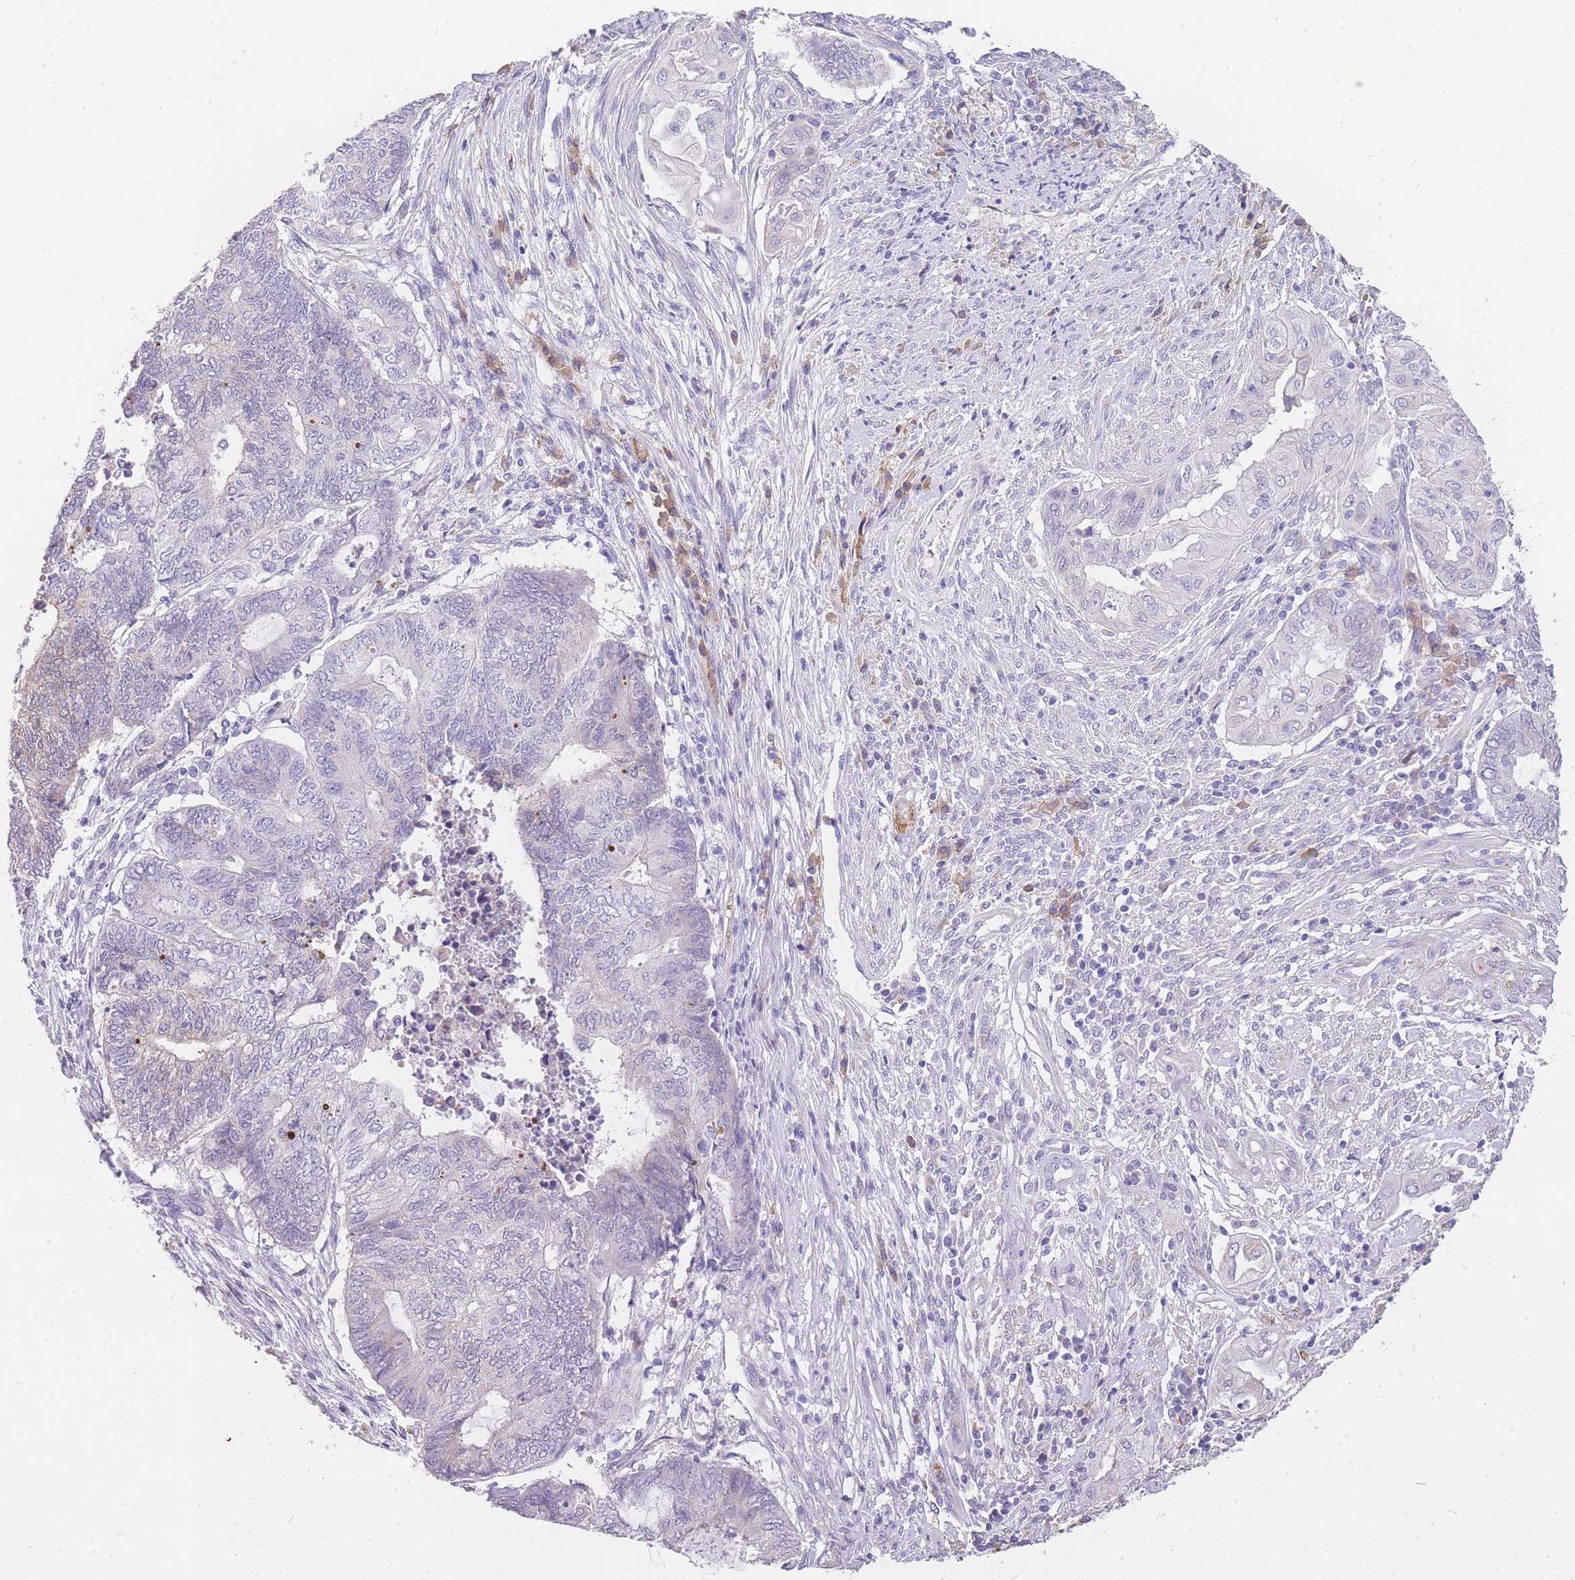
{"staining": {"intensity": "negative", "quantity": "none", "location": "none"}, "tissue": "endometrial cancer", "cell_type": "Tumor cells", "image_type": "cancer", "snomed": [{"axis": "morphology", "description": "Adenocarcinoma, NOS"}, {"axis": "topography", "description": "Uterus"}, {"axis": "topography", "description": "Endometrium"}], "caption": "IHC photomicrograph of endometrial cancer stained for a protein (brown), which demonstrates no positivity in tumor cells.", "gene": "C2orf88", "patient": {"sex": "female", "age": 70}}